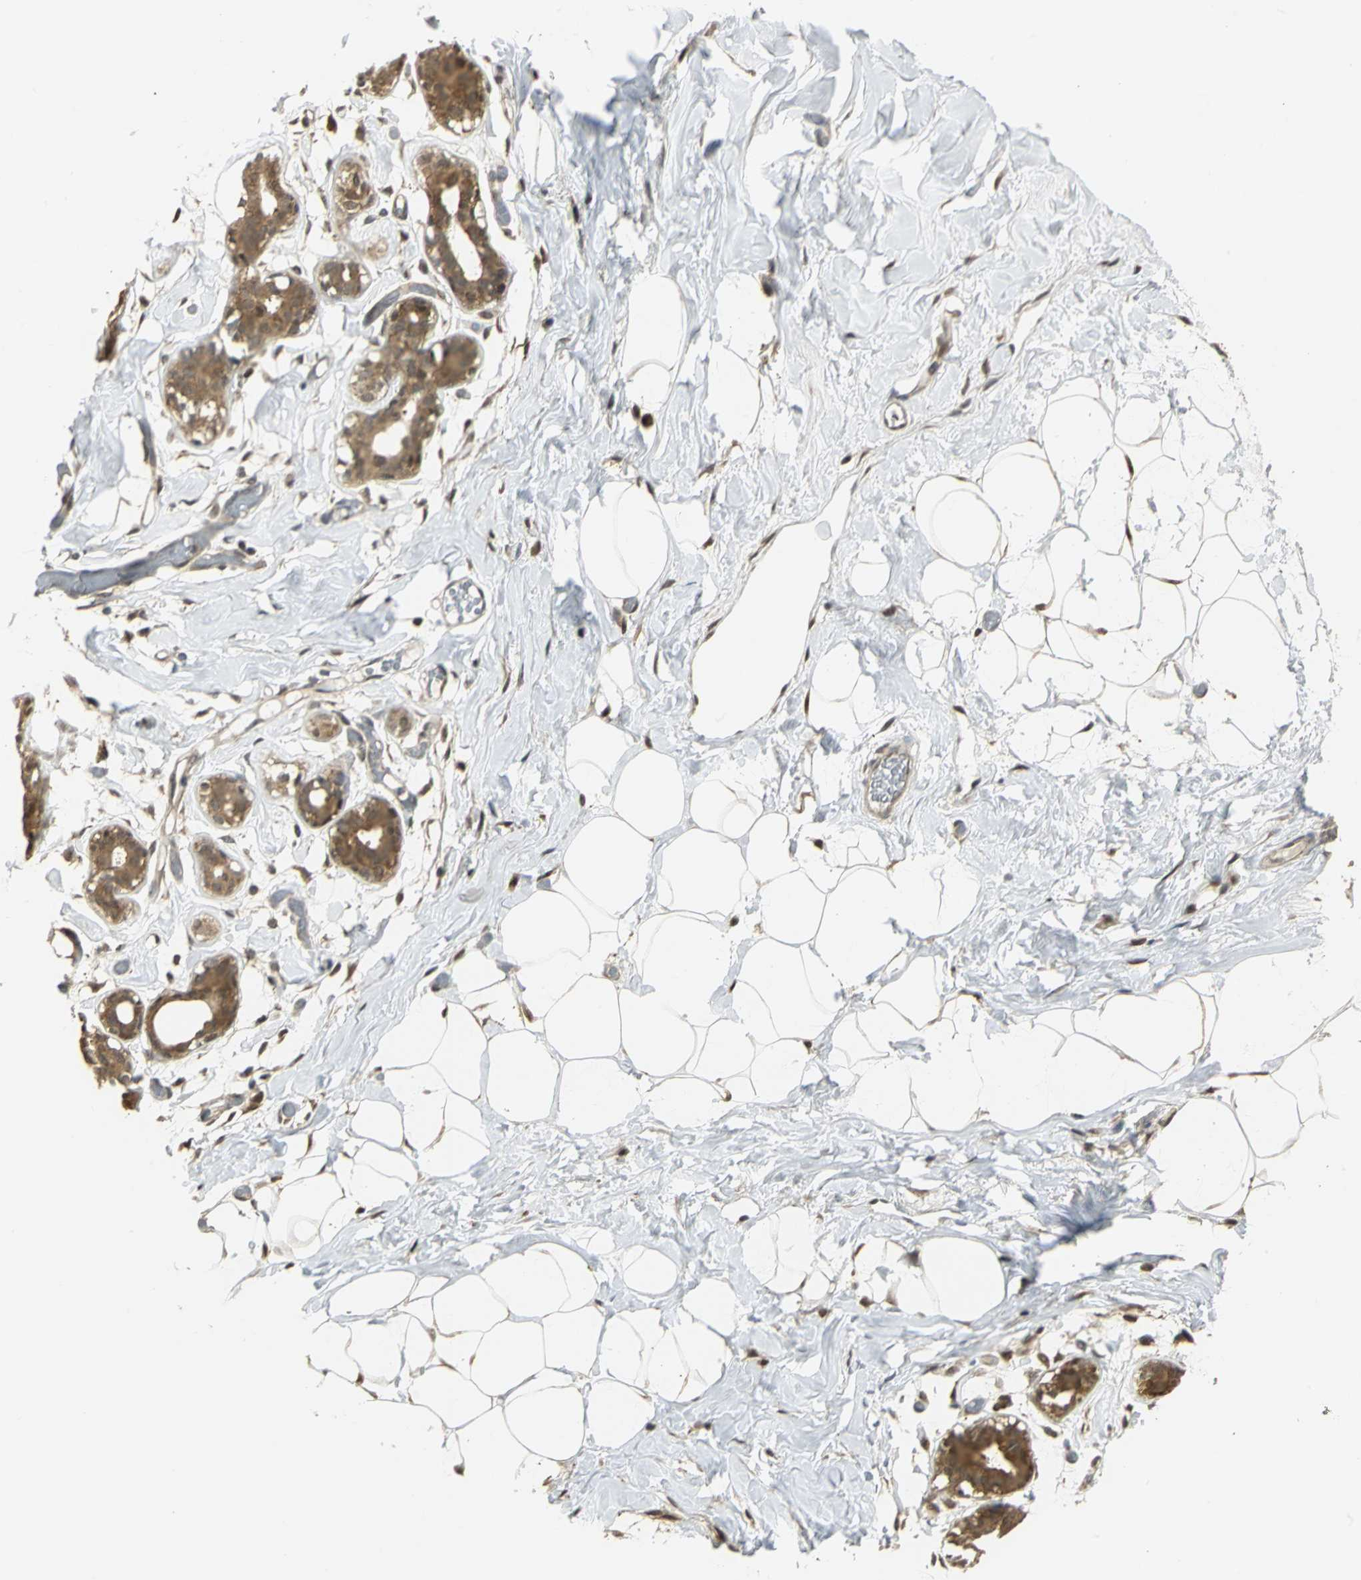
{"staining": {"intensity": "moderate", "quantity": ">75%", "location": "nuclear"}, "tissue": "adipose tissue", "cell_type": "Adipocytes", "image_type": "normal", "snomed": [{"axis": "morphology", "description": "Normal tissue, NOS"}, {"axis": "topography", "description": "Breast"}, {"axis": "topography", "description": "Soft tissue"}], "caption": "An immunohistochemistry histopathology image of benign tissue is shown. Protein staining in brown labels moderate nuclear positivity in adipose tissue within adipocytes. The staining was performed using DAB, with brown indicating positive protein expression. Nuclei are stained blue with hematoxylin.", "gene": "PSMC4", "patient": {"sex": "female", "age": 25}}